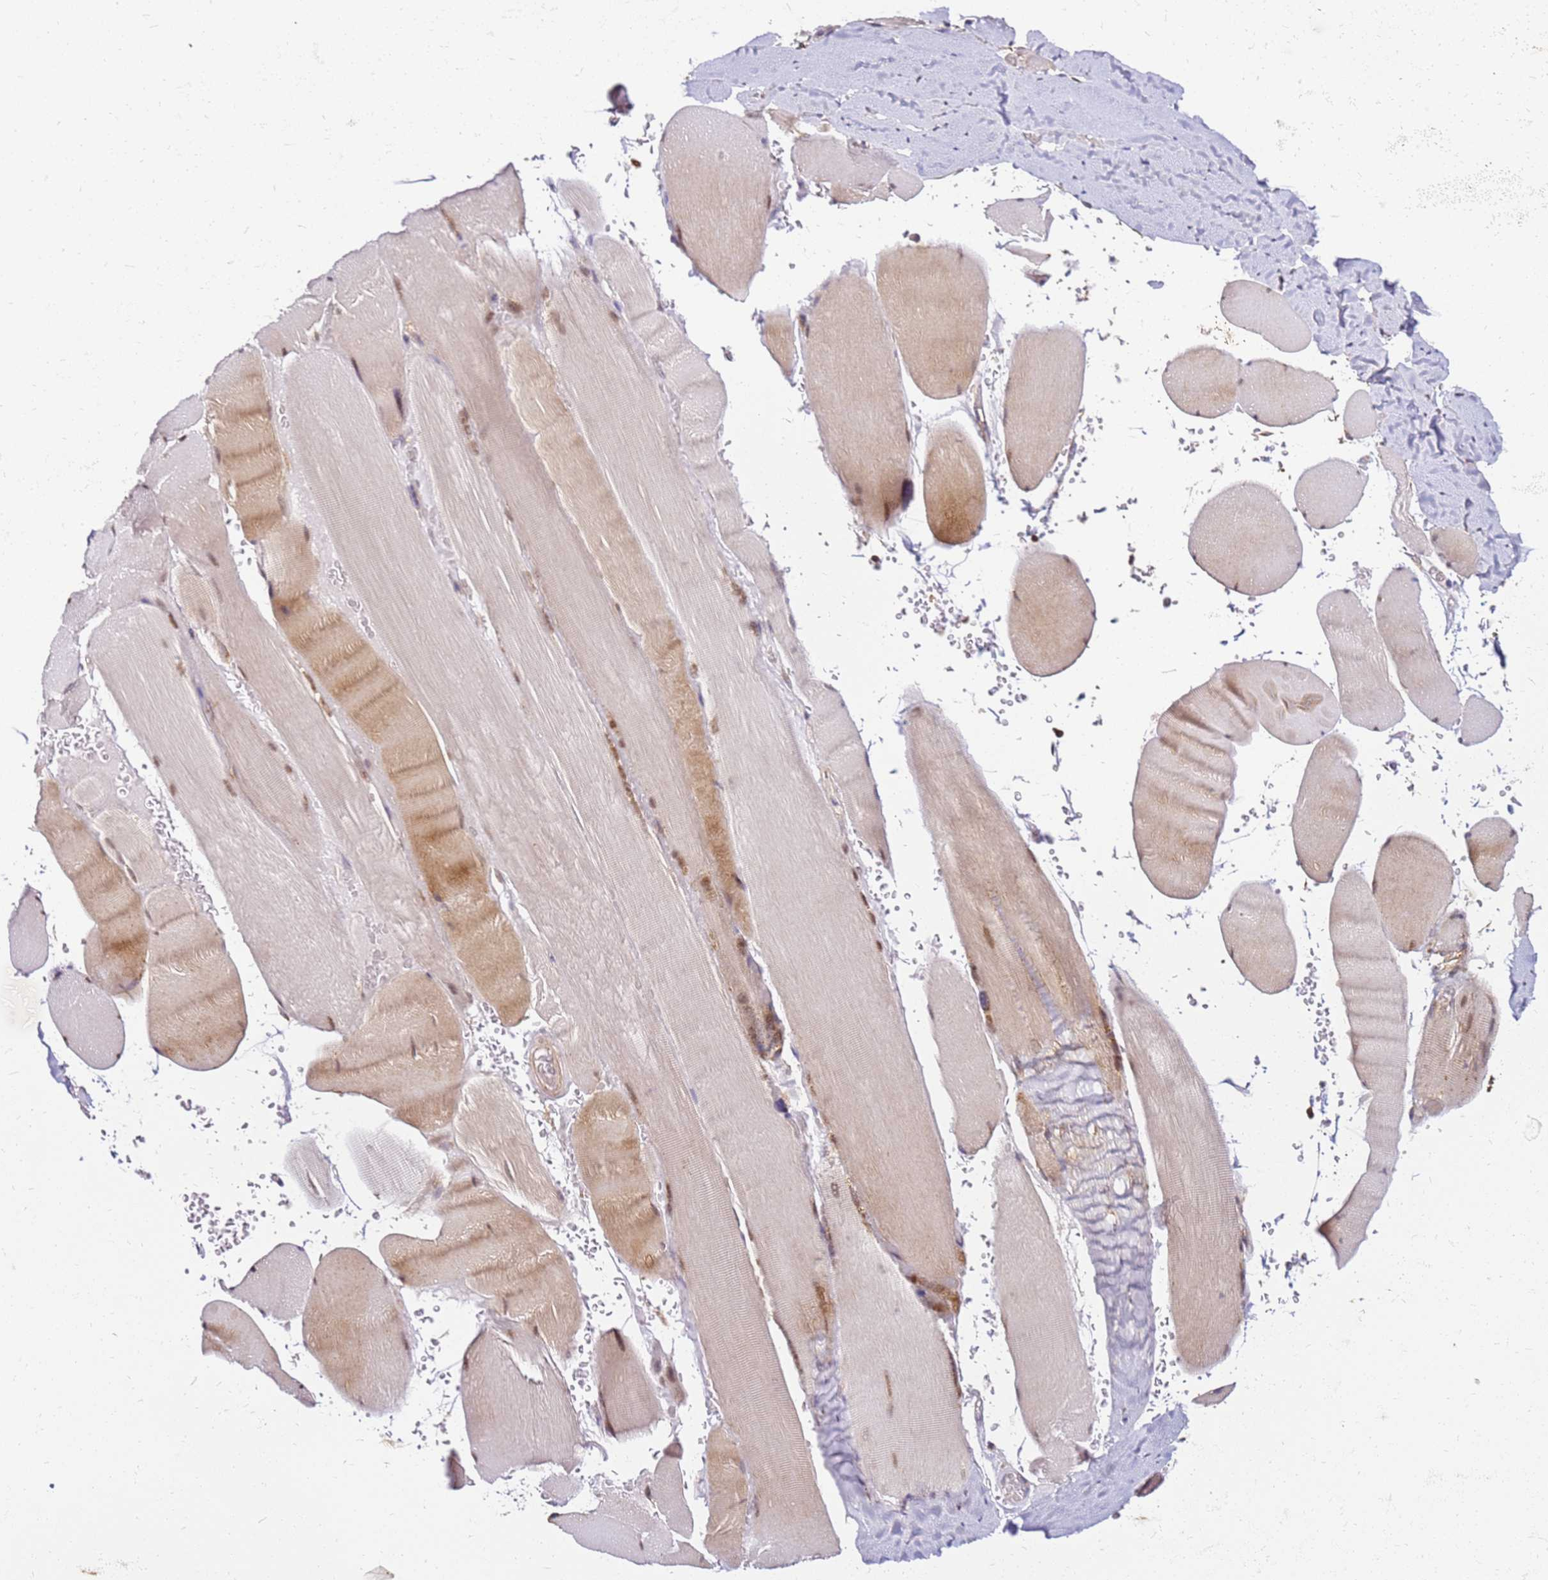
{"staining": {"intensity": "weak", "quantity": "25%-75%", "location": "cytoplasmic/membranous"}, "tissue": "skeletal muscle", "cell_type": "Myocytes", "image_type": "normal", "snomed": [{"axis": "morphology", "description": "Normal tissue, NOS"}, {"axis": "topography", "description": "Skeletal muscle"}, {"axis": "topography", "description": "Head-Neck"}], "caption": "DAB immunohistochemical staining of unremarkable human skeletal muscle displays weak cytoplasmic/membranous protein positivity in approximately 25%-75% of myocytes. (brown staining indicates protein expression, while blue staining denotes nuclei).", "gene": "PIH1D1", "patient": {"sex": "male", "age": 66}}